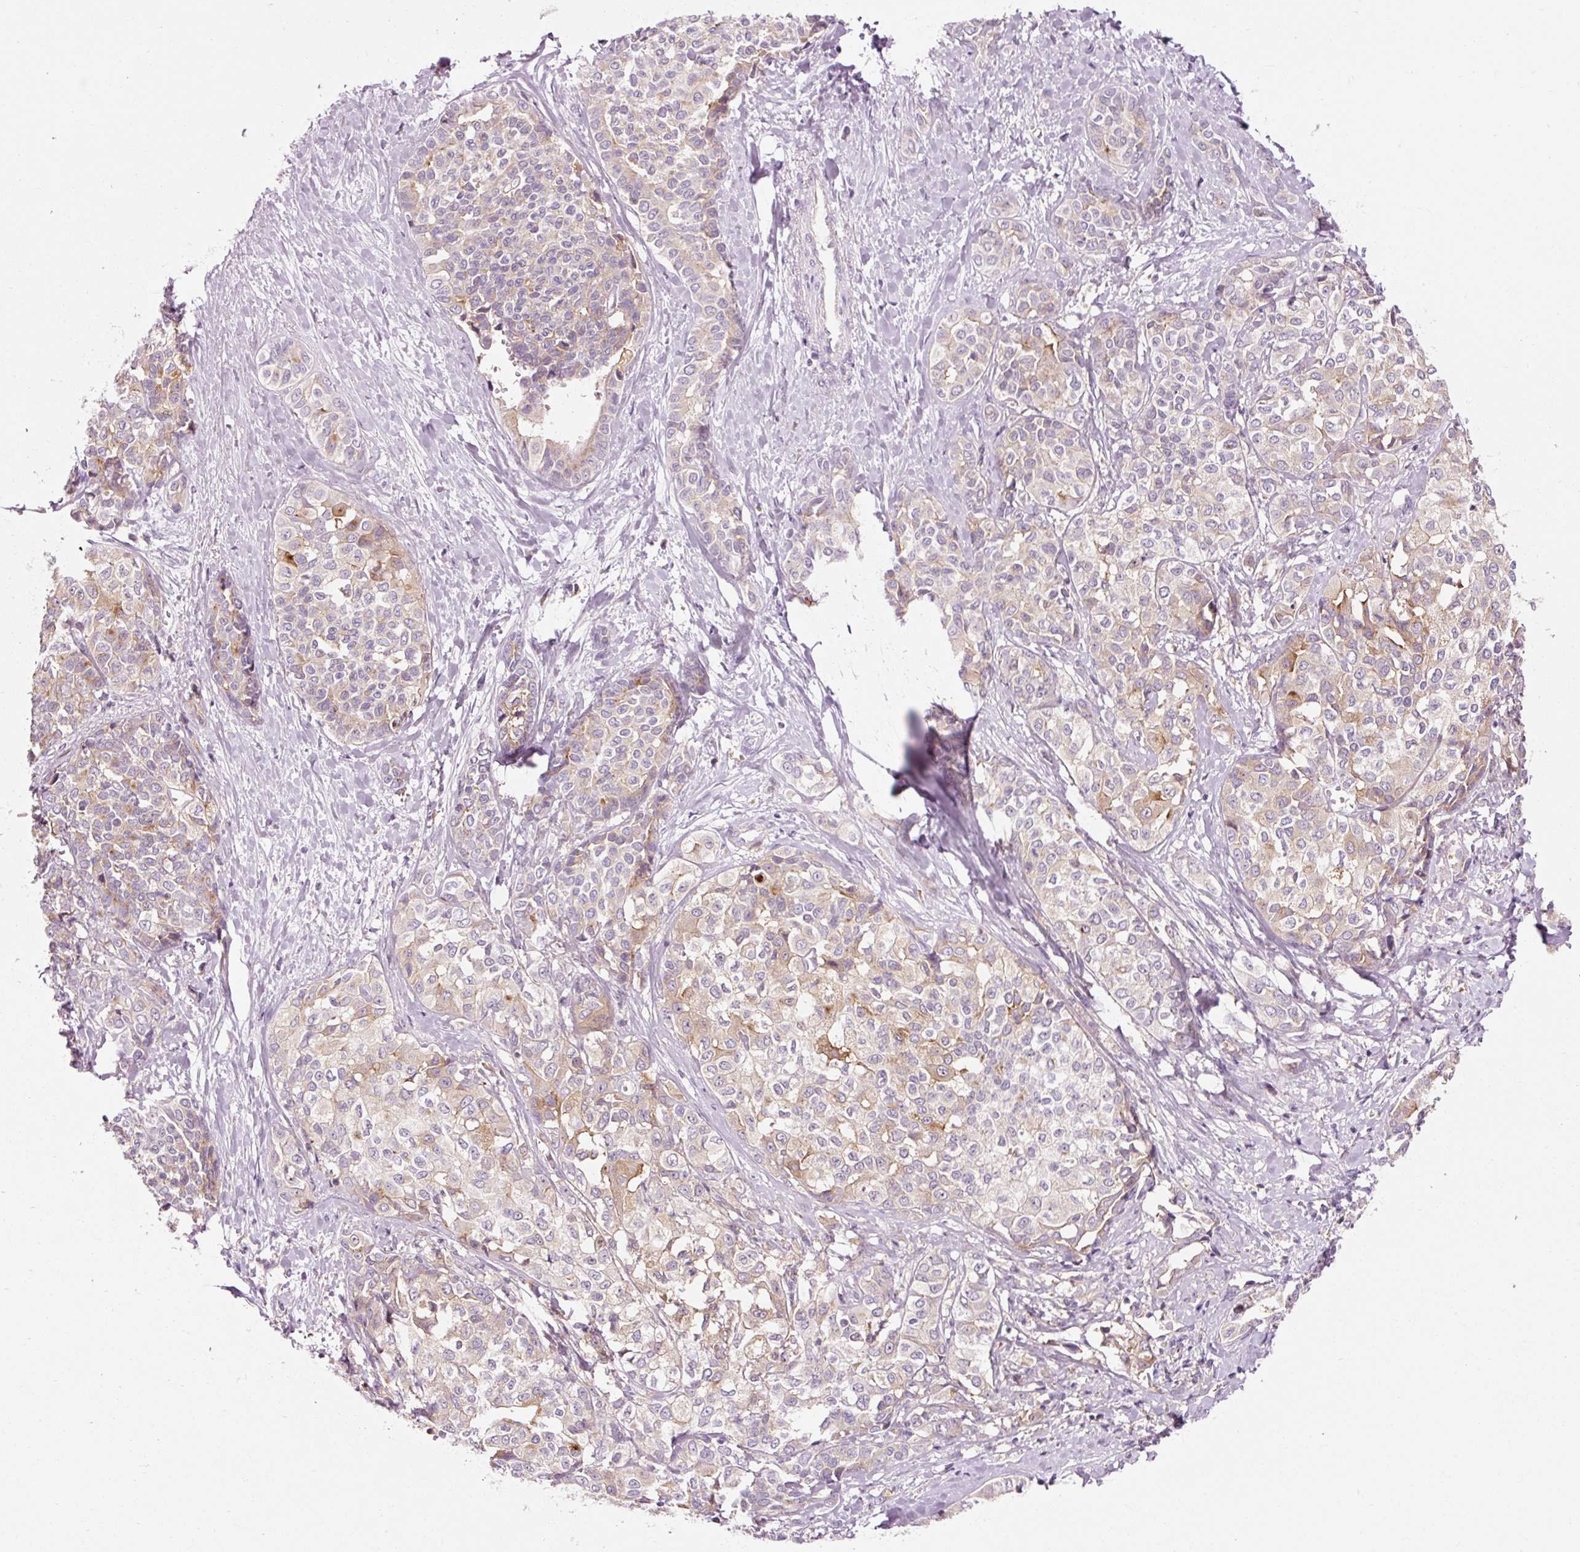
{"staining": {"intensity": "moderate", "quantity": "<25%", "location": "cytoplasmic/membranous"}, "tissue": "liver cancer", "cell_type": "Tumor cells", "image_type": "cancer", "snomed": [{"axis": "morphology", "description": "Cholangiocarcinoma"}, {"axis": "topography", "description": "Liver"}], "caption": "This image shows liver cholangiocarcinoma stained with IHC to label a protein in brown. The cytoplasmic/membranous of tumor cells show moderate positivity for the protein. Nuclei are counter-stained blue.", "gene": "NAPA", "patient": {"sex": "female", "age": 77}}